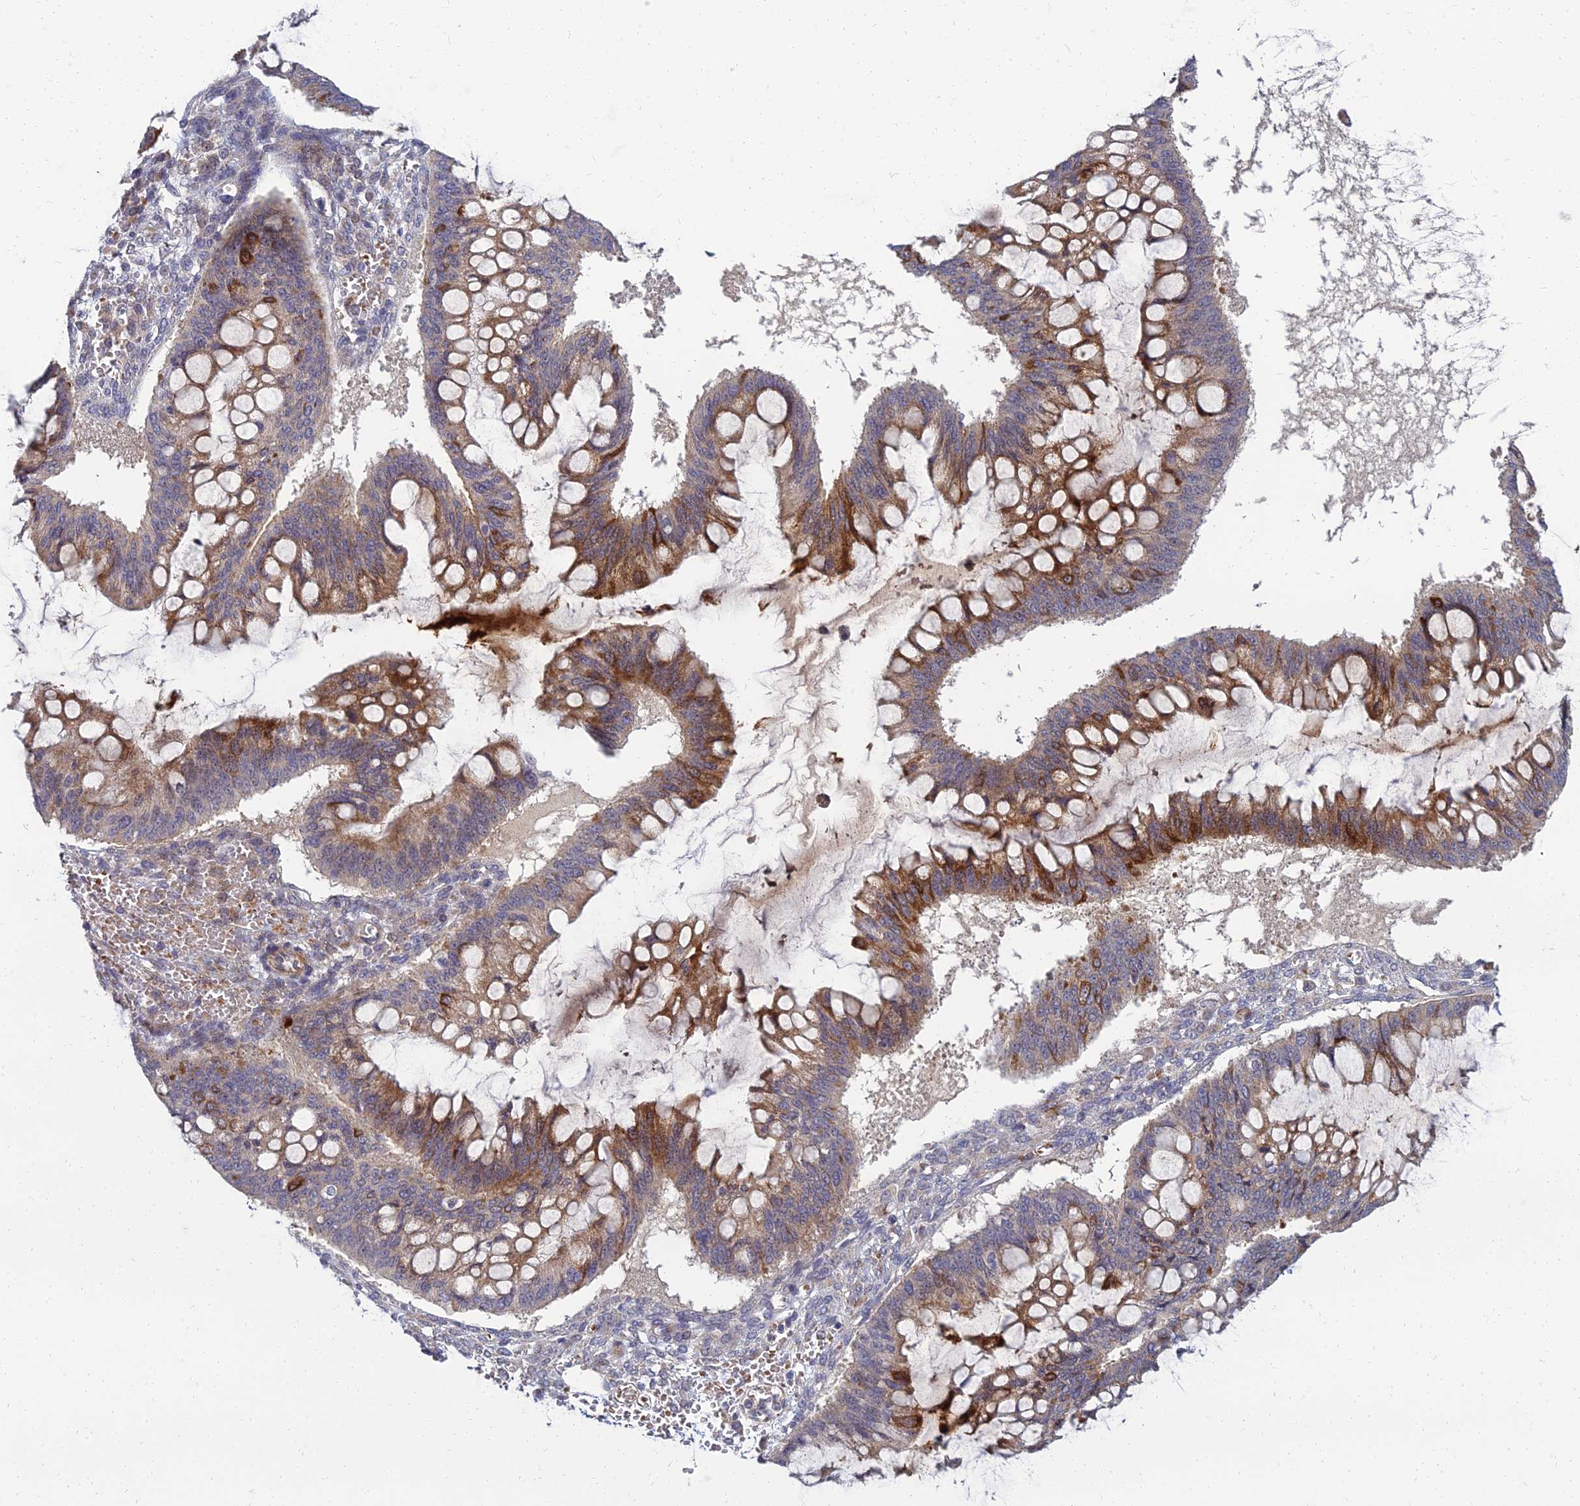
{"staining": {"intensity": "moderate", "quantity": ">75%", "location": "cytoplasmic/membranous"}, "tissue": "ovarian cancer", "cell_type": "Tumor cells", "image_type": "cancer", "snomed": [{"axis": "morphology", "description": "Cystadenocarcinoma, mucinous, NOS"}, {"axis": "topography", "description": "Ovary"}], "caption": "Ovarian cancer (mucinous cystadenocarcinoma) stained with DAB (3,3'-diaminobenzidine) IHC exhibits medium levels of moderate cytoplasmic/membranous positivity in approximately >75% of tumor cells.", "gene": "NPY", "patient": {"sex": "female", "age": 73}}